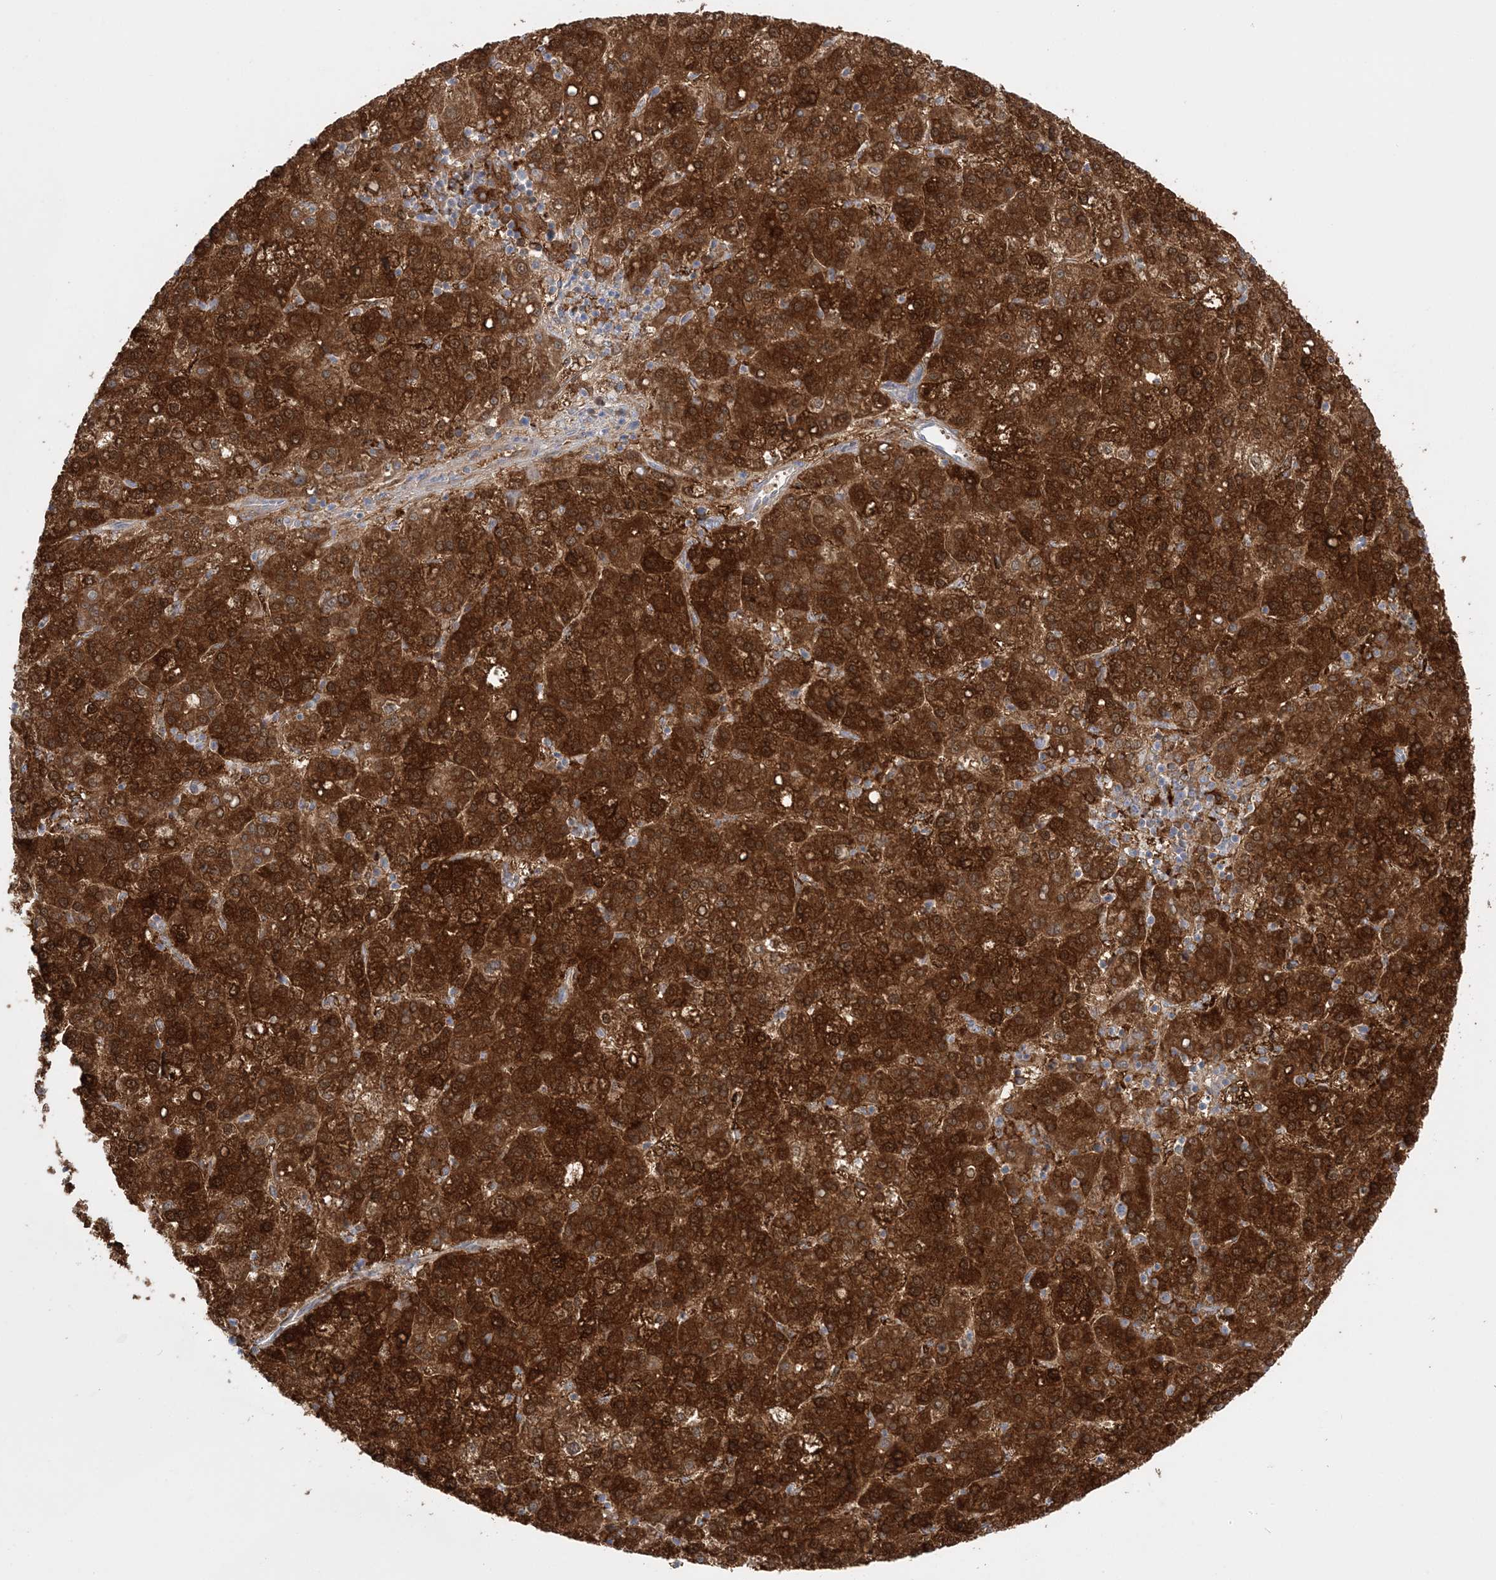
{"staining": {"intensity": "strong", "quantity": ">75%", "location": "cytoplasmic/membranous"}, "tissue": "liver cancer", "cell_type": "Tumor cells", "image_type": "cancer", "snomed": [{"axis": "morphology", "description": "Carcinoma, Hepatocellular, NOS"}, {"axis": "topography", "description": "Liver"}], "caption": "Liver cancer (hepatocellular carcinoma) stained with a brown dye exhibits strong cytoplasmic/membranous positive expression in approximately >75% of tumor cells.", "gene": "HAAO", "patient": {"sex": "female", "age": 58}}